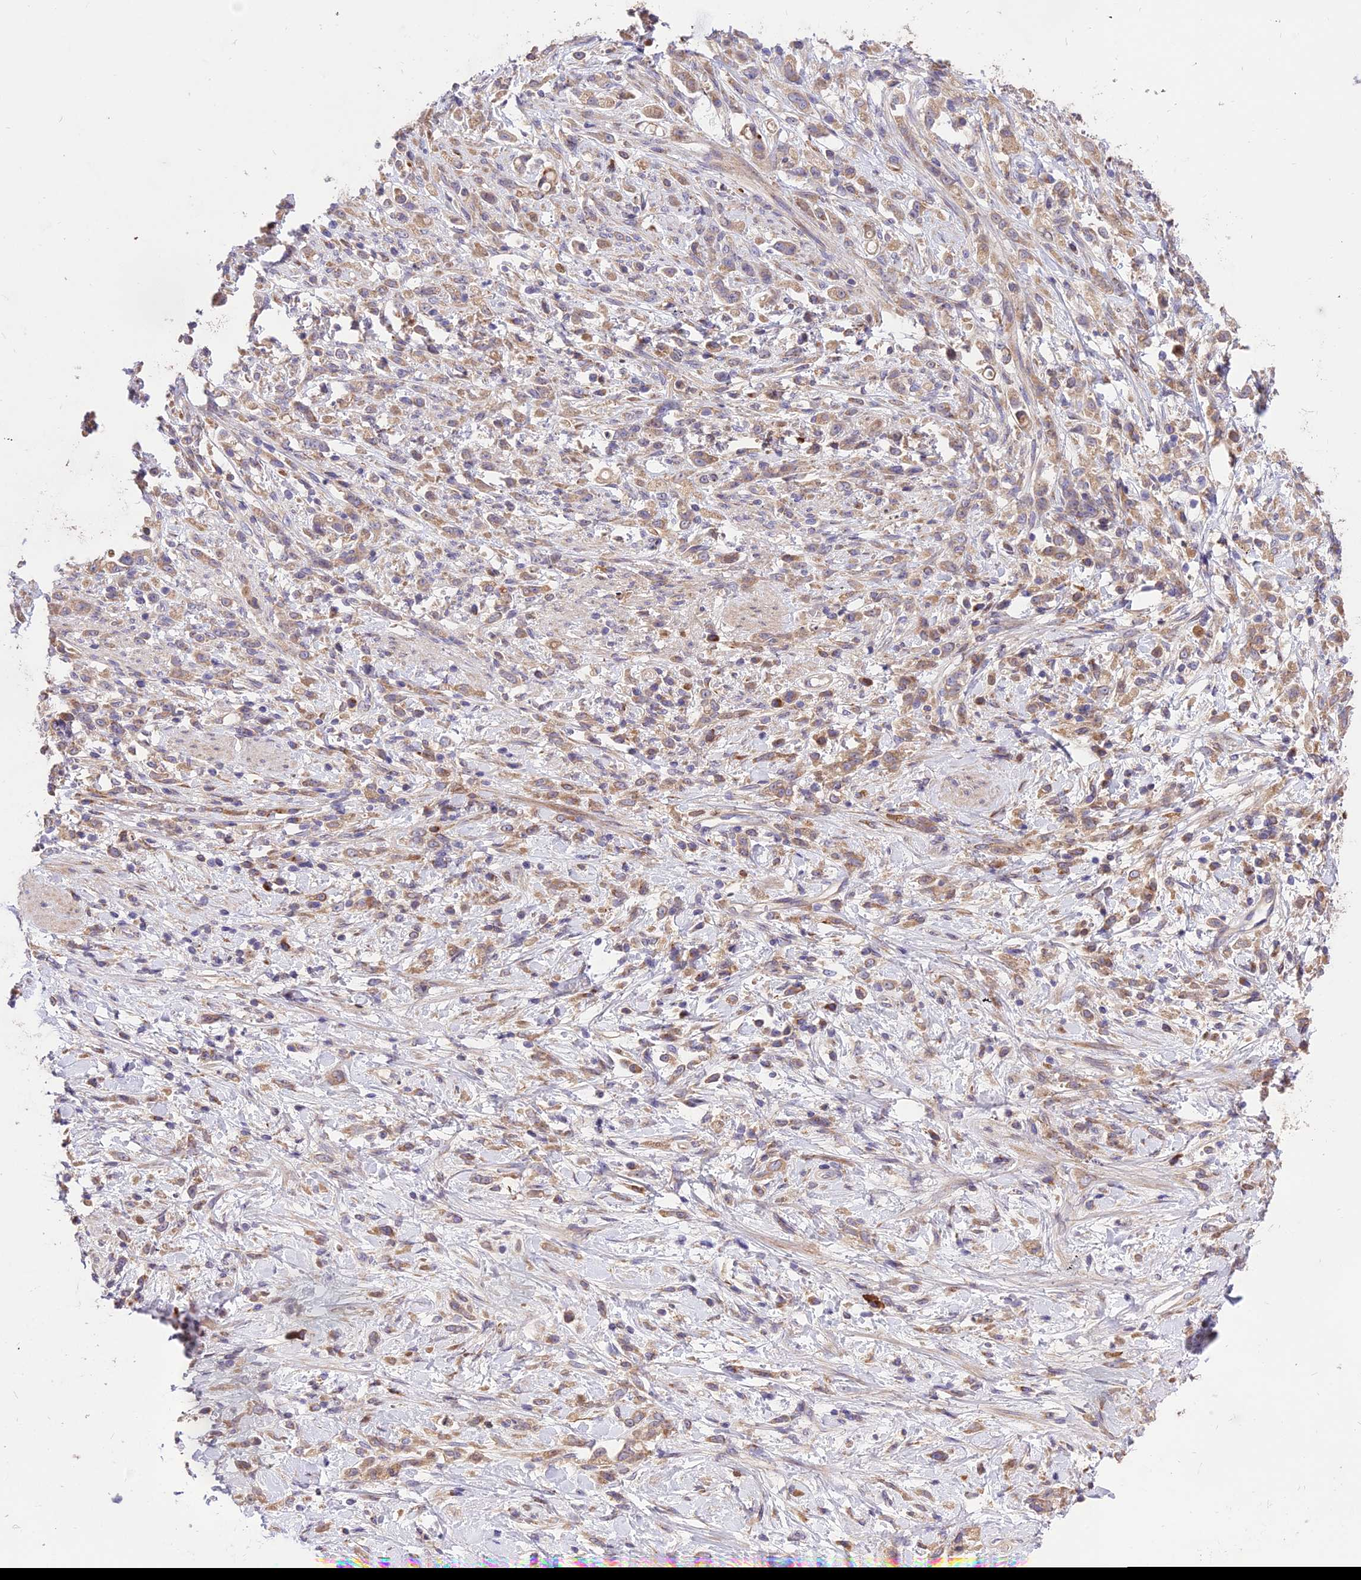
{"staining": {"intensity": "moderate", "quantity": ">75%", "location": "cytoplasmic/membranous"}, "tissue": "stomach cancer", "cell_type": "Tumor cells", "image_type": "cancer", "snomed": [{"axis": "morphology", "description": "Adenocarcinoma, NOS"}, {"axis": "topography", "description": "Stomach"}], "caption": "Immunohistochemical staining of human stomach cancer reveals moderate cytoplasmic/membranous protein positivity in about >75% of tumor cells. (brown staining indicates protein expression, while blue staining denotes nuclei).", "gene": "ROCK1", "patient": {"sex": "female", "age": 60}}